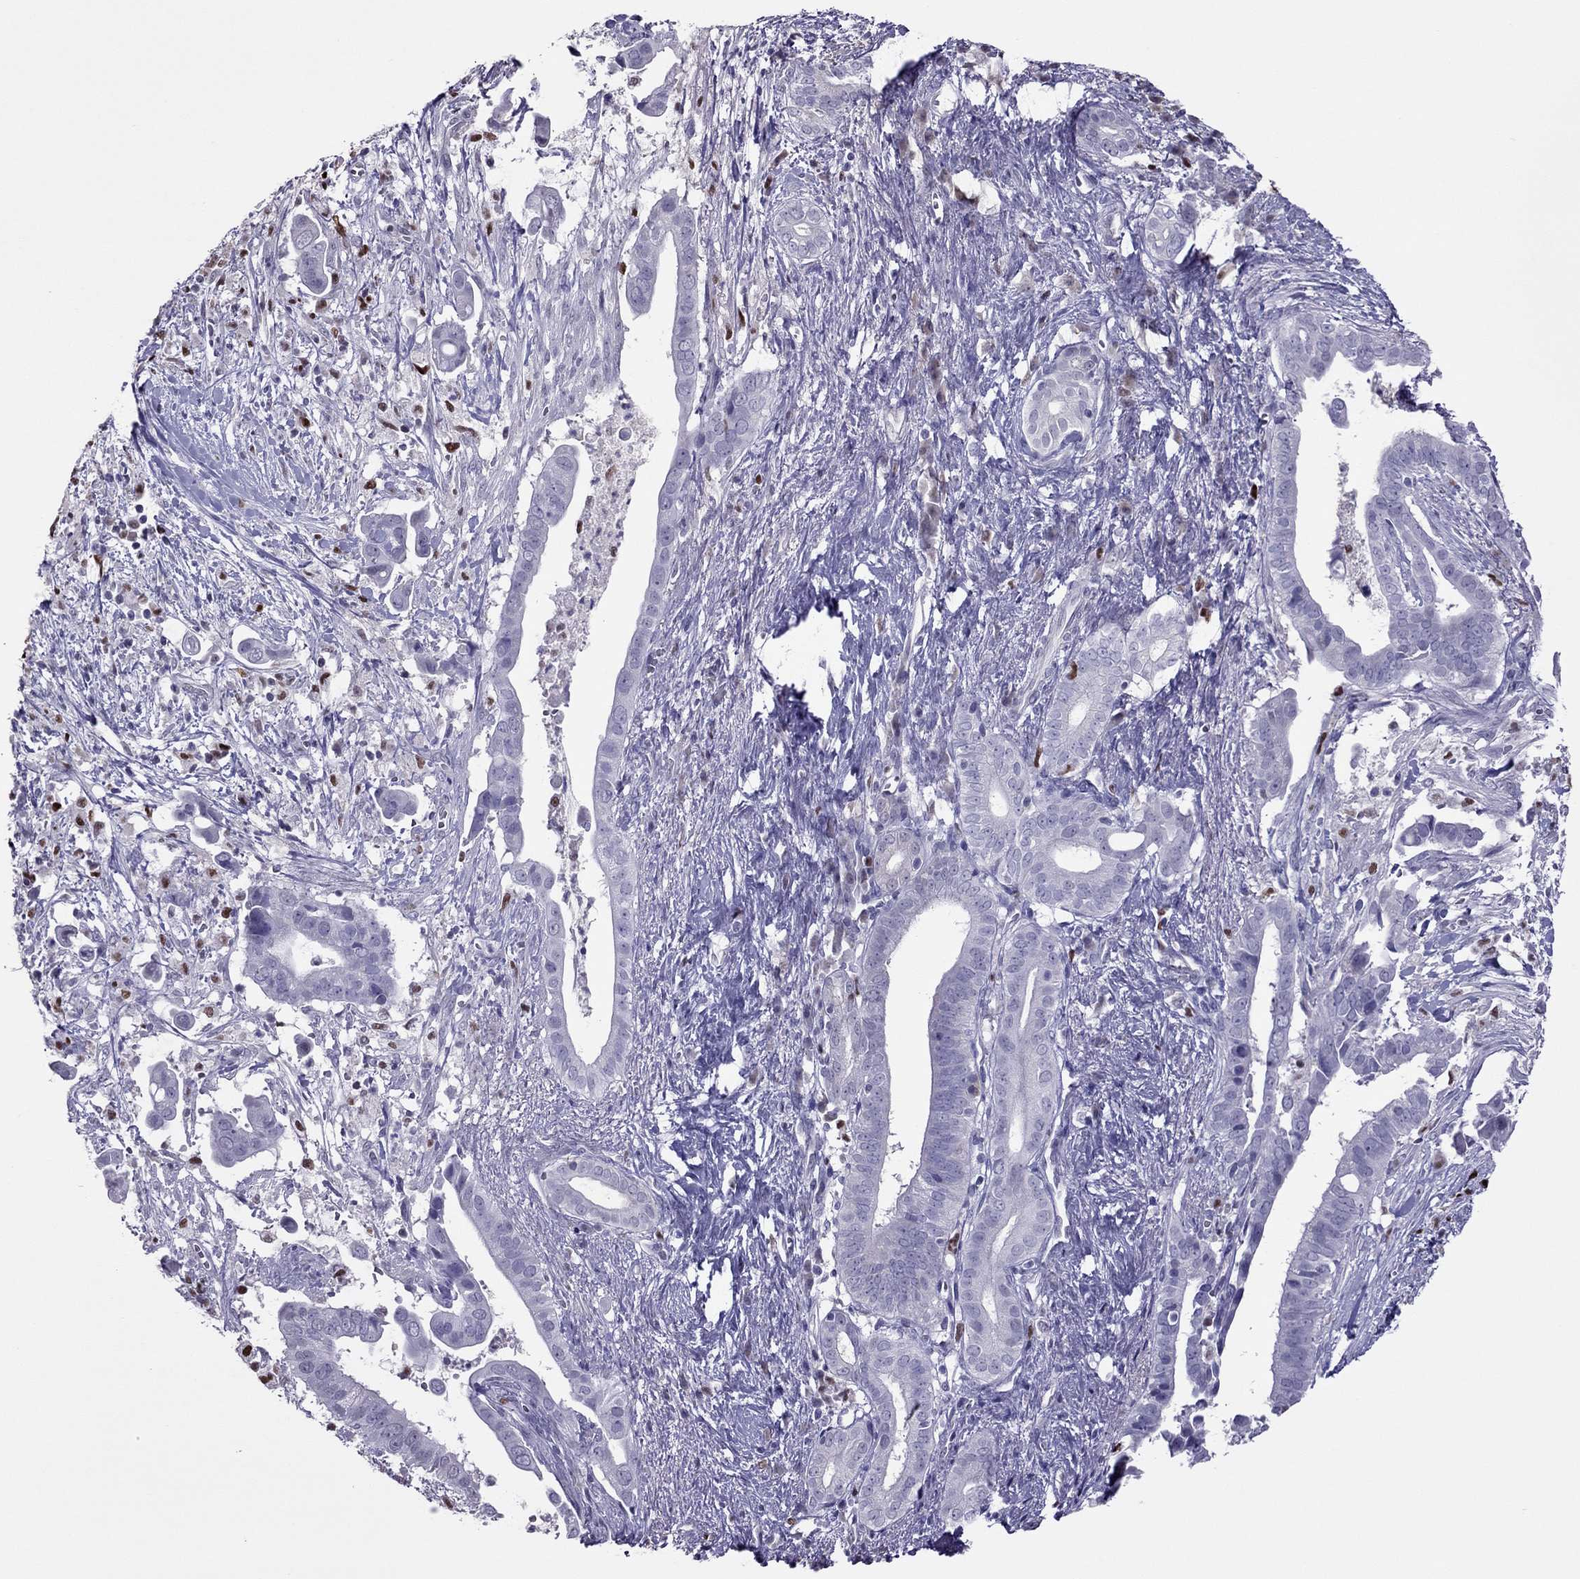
{"staining": {"intensity": "negative", "quantity": "none", "location": "none"}, "tissue": "pancreatic cancer", "cell_type": "Tumor cells", "image_type": "cancer", "snomed": [{"axis": "morphology", "description": "Adenocarcinoma, NOS"}, {"axis": "topography", "description": "Pancreas"}], "caption": "Immunohistochemistry histopathology image of neoplastic tissue: adenocarcinoma (pancreatic) stained with DAB (3,3'-diaminobenzidine) displays no significant protein expression in tumor cells.", "gene": "SPINT3", "patient": {"sex": "male", "age": 61}}